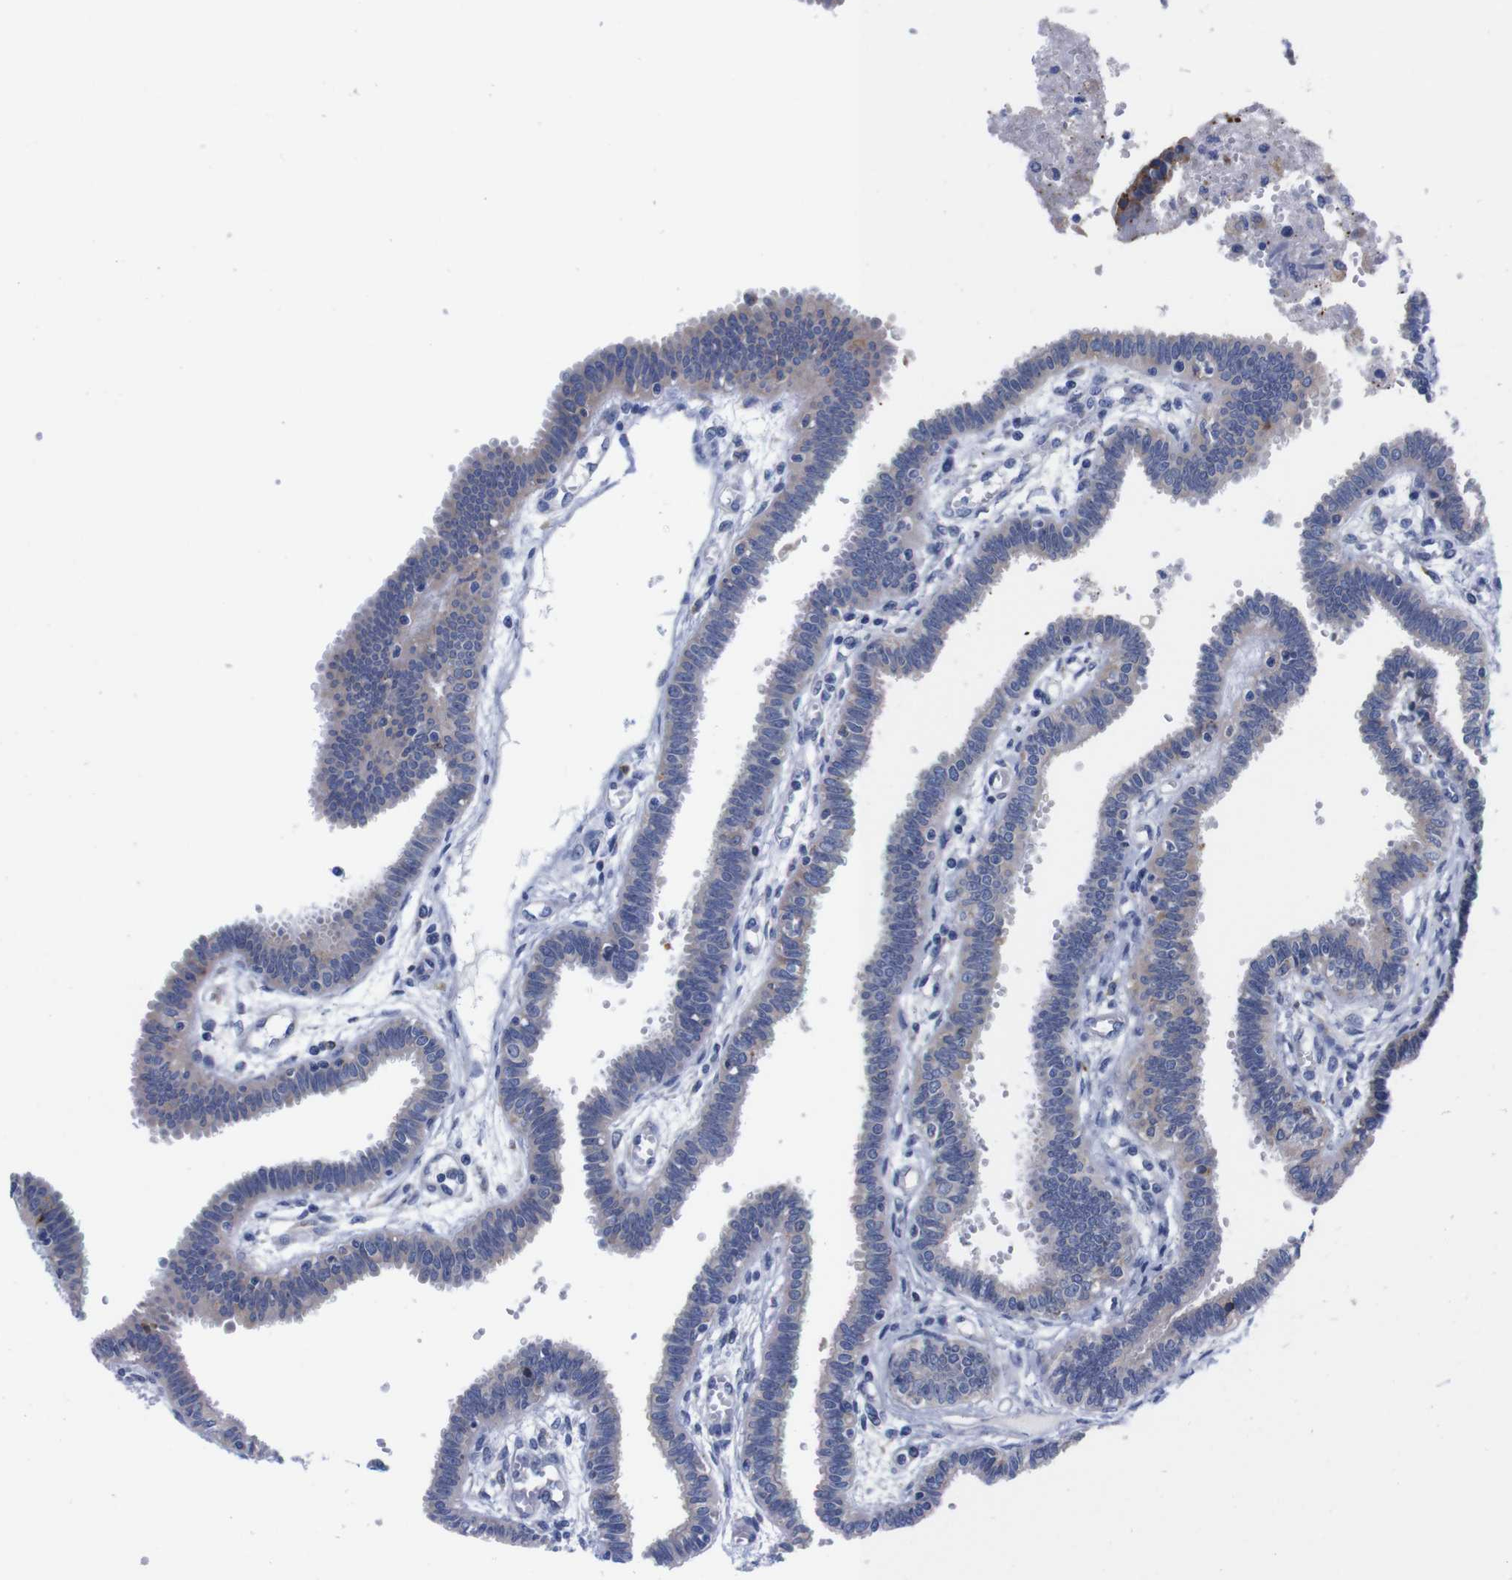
{"staining": {"intensity": "moderate", "quantity": "25%-75%", "location": "cytoplasmic/membranous"}, "tissue": "fallopian tube", "cell_type": "Glandular cells", "image_type": "normal", "snomed": [{"axis": "morphology", "description": "Normal tissue, NOS"}, {"axis": "topography", "description": "Fallopian tube"}], "caption": "Immunohistochemical staining of benign fallopian tube displays moderate cytoplasmic/membranous protein staining in about 25%-75% of glandular cells. The staining is performed using DAB brown chromogen to label protein expression. The nuclei are counter-stained blue using hematoxylin.", "gene": "NEBL", "patient": {"sex": "female", "age": 32}}